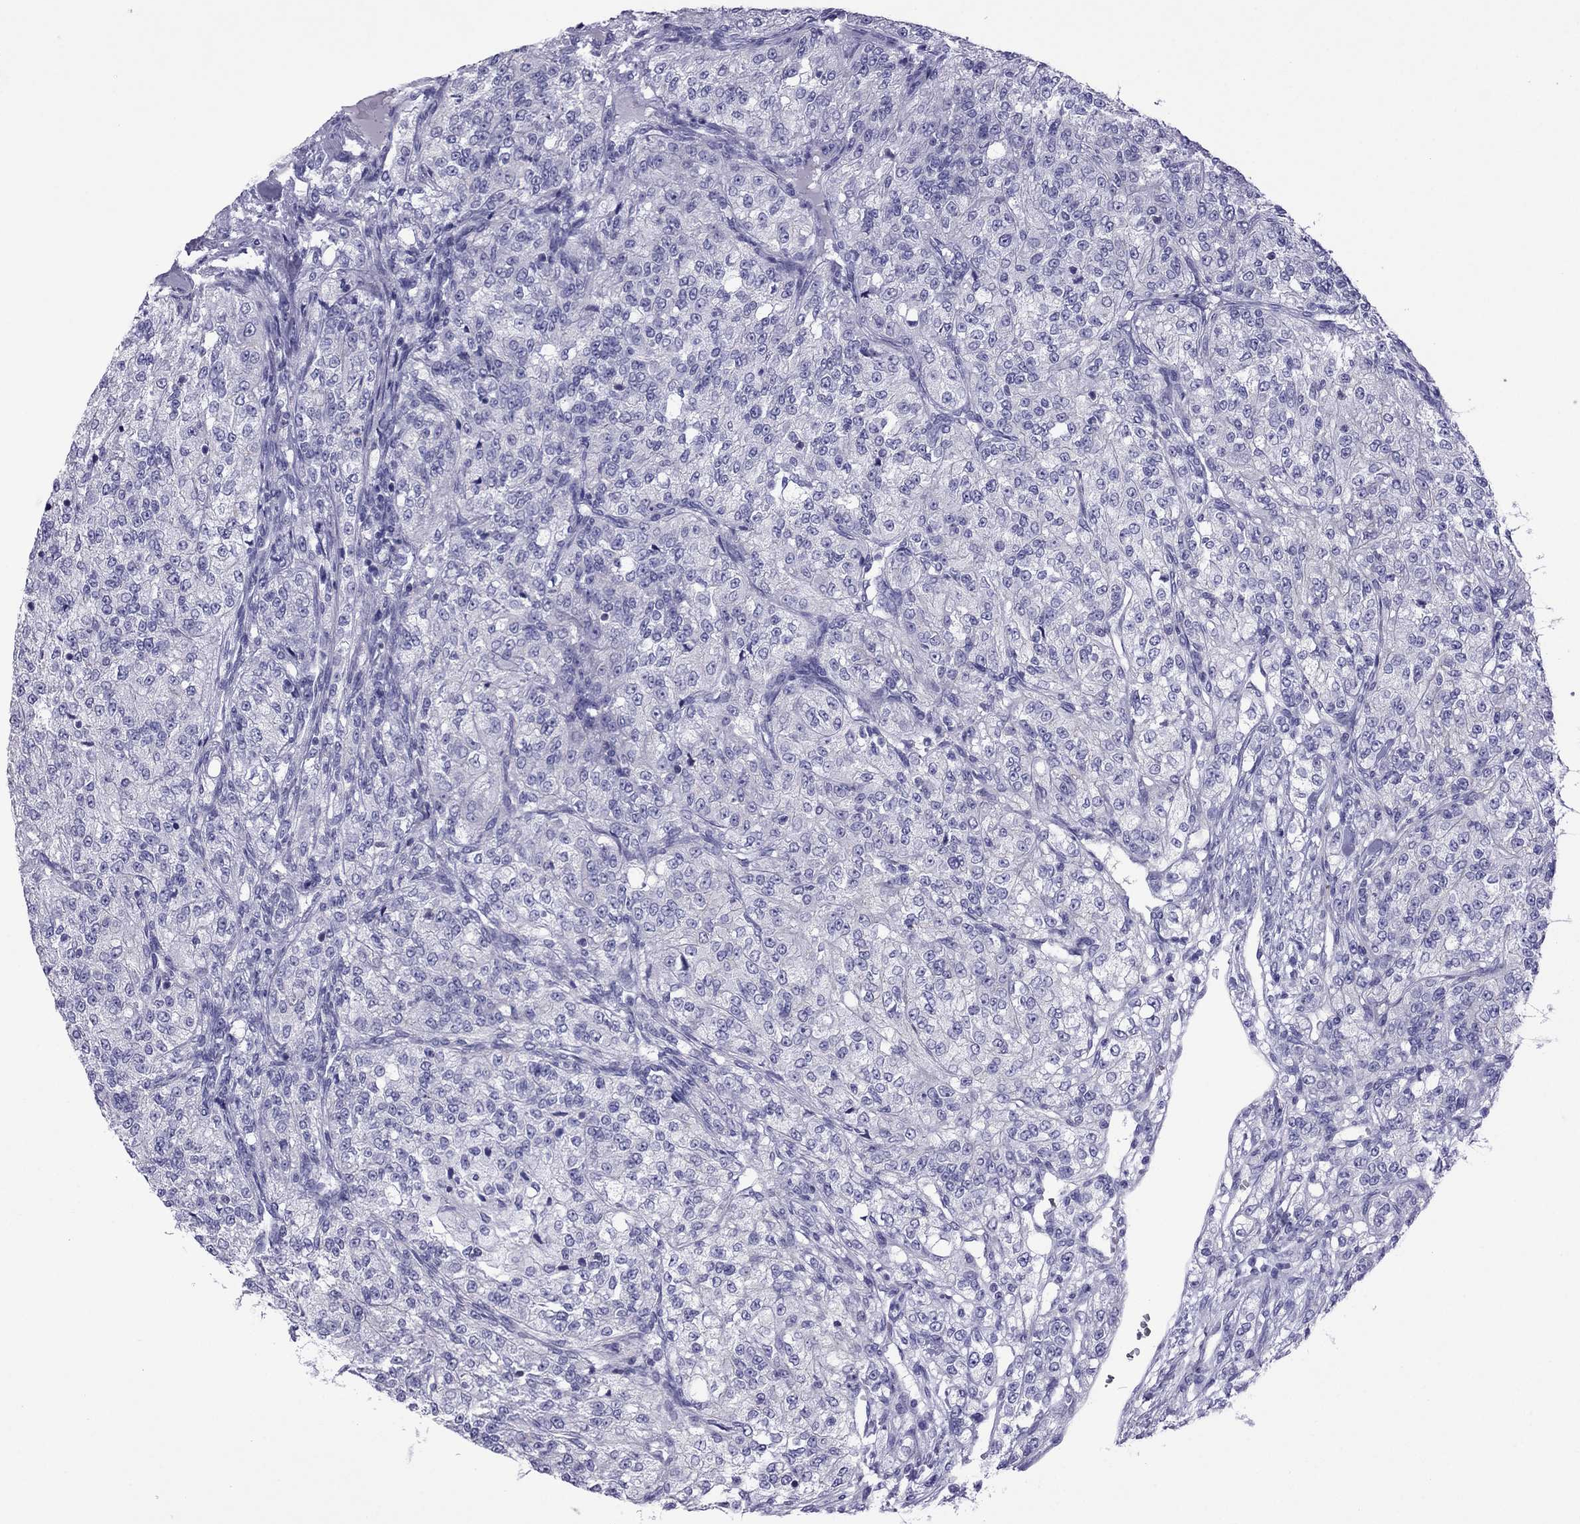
{"staining": {"intensity": "negative", "quantity": "none", "location": "none"}, "tissue": "renal cancer", "cell_type": "Tumor cells", "image_type": "cancer", "snomed": [{"axis": "morphology", "description": "Adenocarcinoma, NOS"}, {"axis": "topography", "description": "Kidney"}], "caption": "High power microscopy micrograph of an IHC image of renal cancer, revealing no significant positivity in tumor cells.", "gene": "MYL11", "patient": {"sex": "female", "age": 63}}